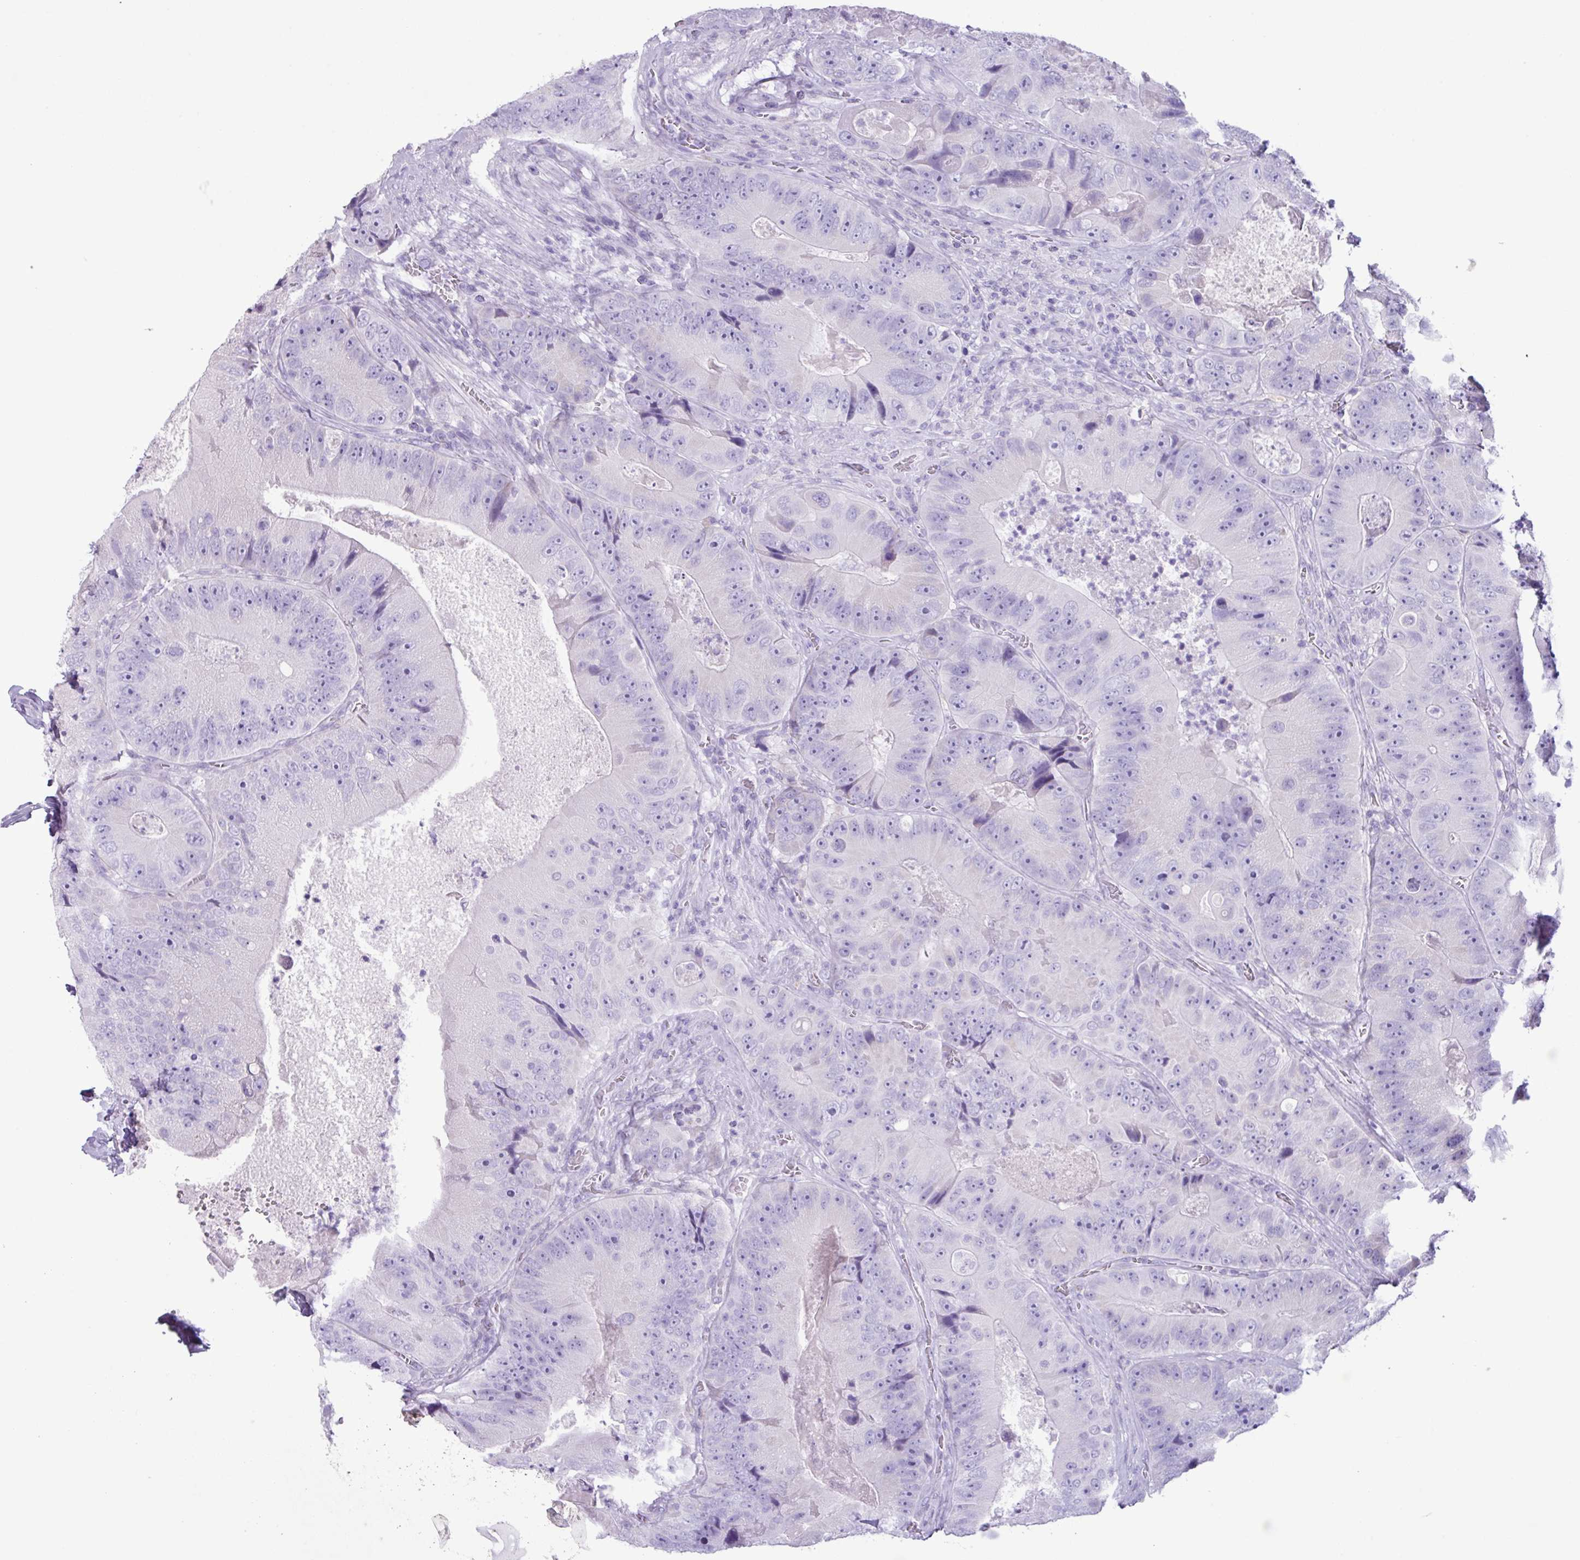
{"staining": {"intensity": "negative", "quantity": "none", "location": "none"}, "tissue": "colorectal cancer", "cell_type": "Tumor cells", "image_type": "cancer", "snomed": [{"axis": "morphology", "description": "Adenocarcinoma, NOS"}, {"axis": "topography", "description": "Colon"}], "caption": "IHC image of neoplastic tissue: colorectal adenocarcinoma stained with DAB (3,3'-diaminobenzidine) shows no significant protein staining in tumor cells.", "gene": "AGO3", "patient": {"sex": "female", "age": 86}}